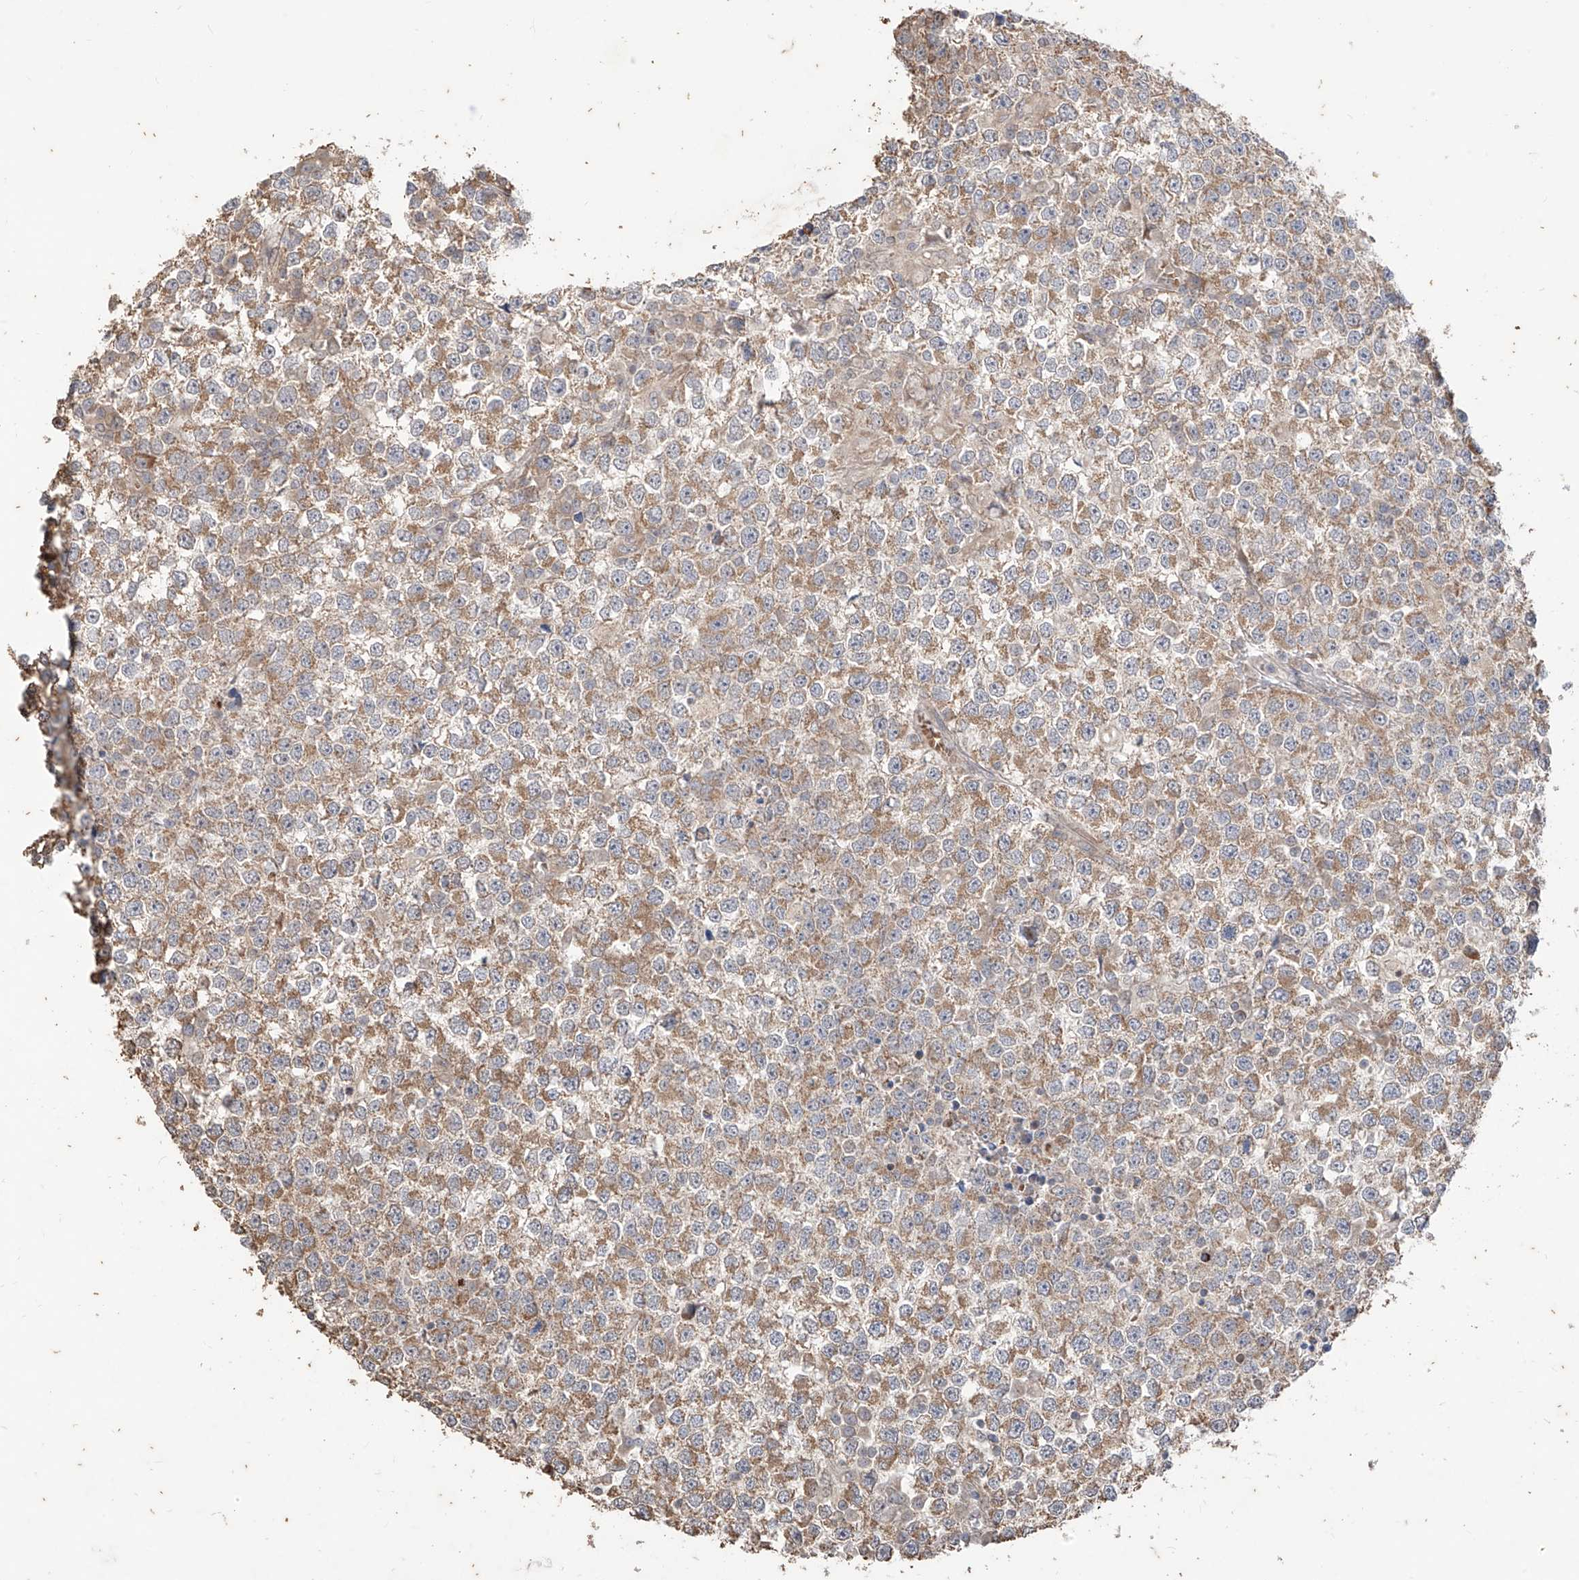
{"staining": {"intensity": "weak", "quantity": ">75%", "location": "cytoplasmic/membranous"}, "tissue": "testis cancer", "cell_type": "Tumor cells", "image_type": "cancer", "snomed": [{"axis": "morphology", "description": "Seminoma, NOS"}, {"axis": "topography", "description": "Testis"}], "caption": "Testis seminoma was stained to show a protein in brown. There is low levels of weak cytoplasmic/membranous expression in approximately >75% of tumor cells.", "gene": "MTUS2", "patient": {"sex": "male", "age": 65}}